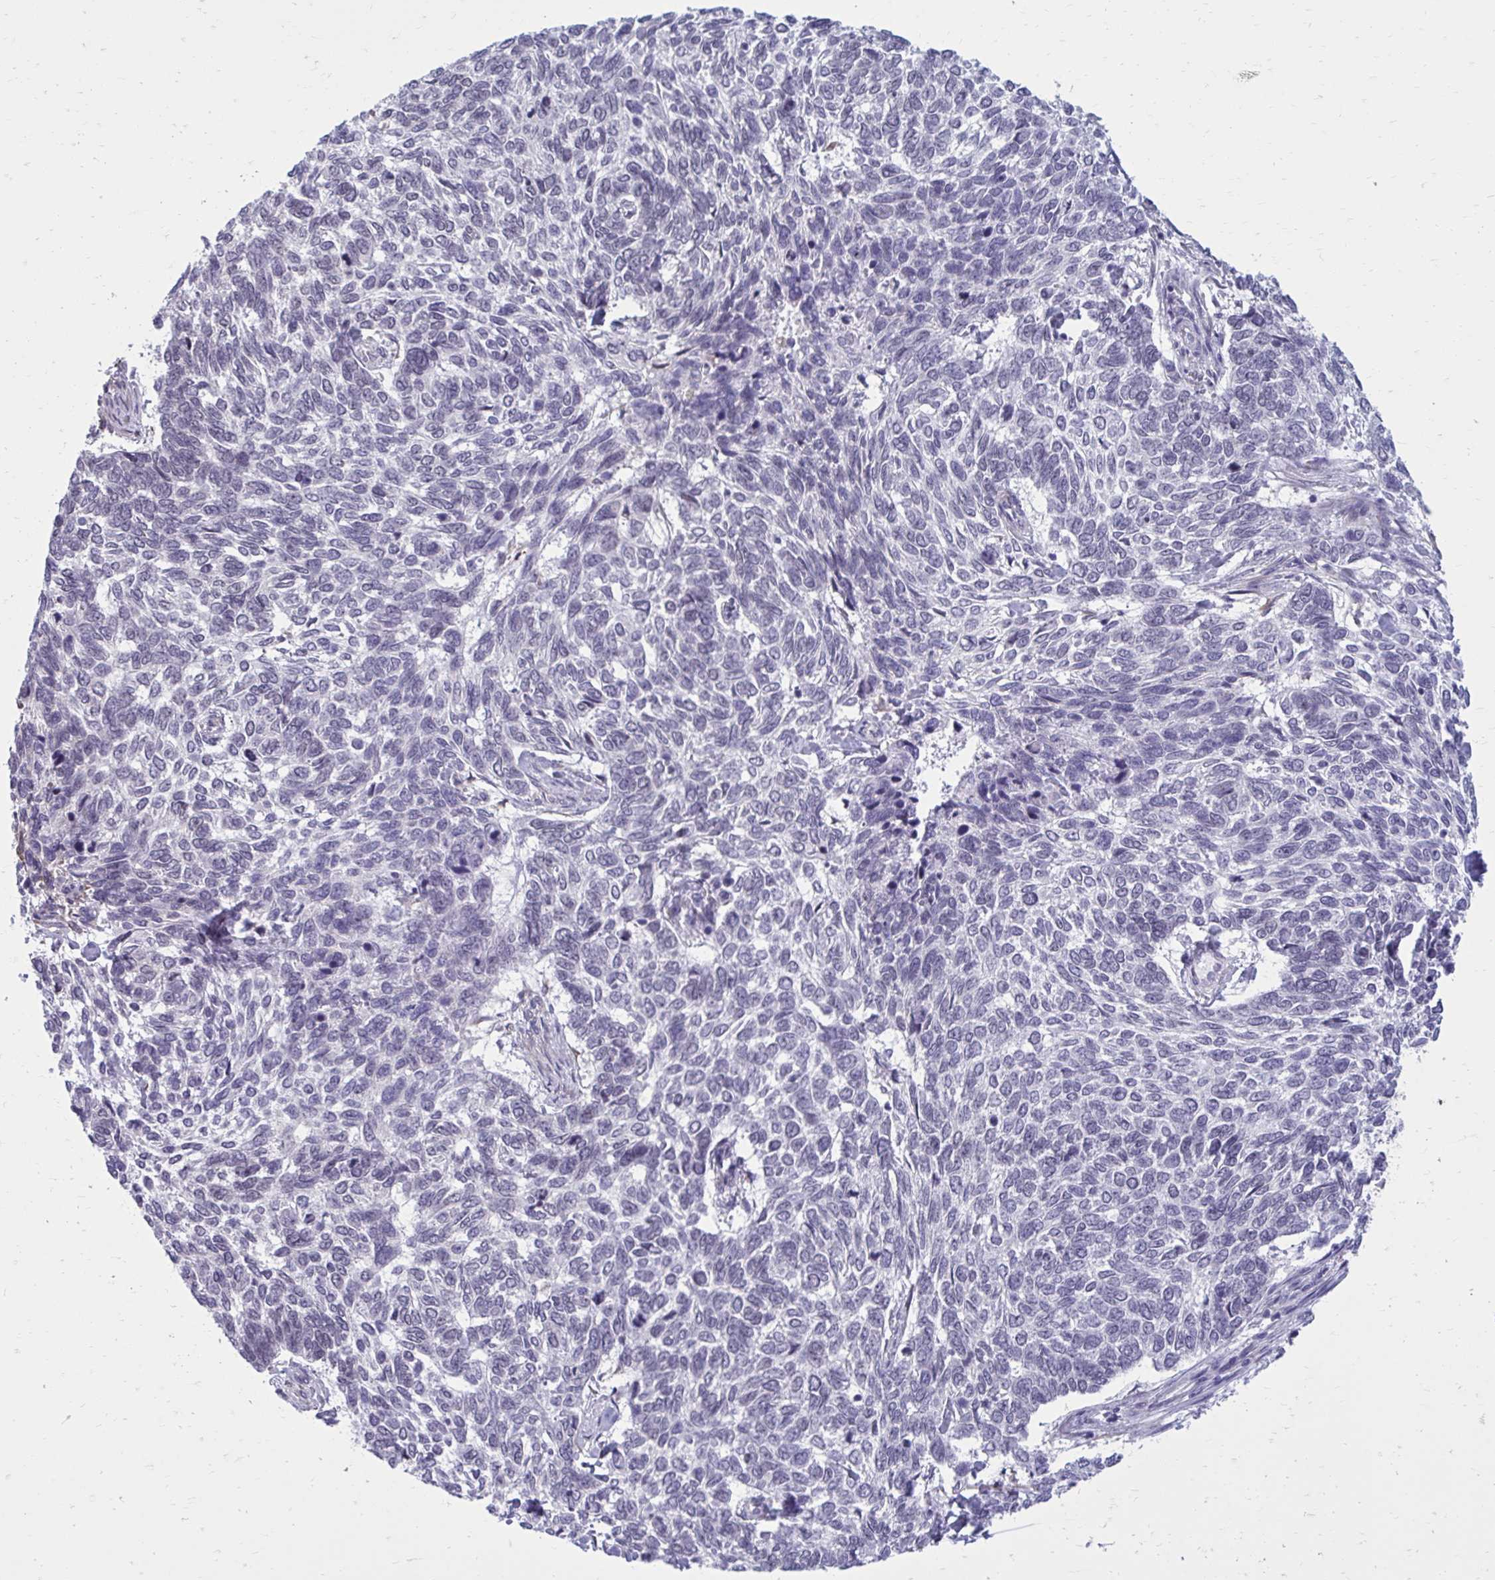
{"staining": {"intensity": "negative", "quantity": "none", "location": "none"}, "tissue": "skin cancer", "cell_type": "Tumor cells", "image_type": "cancer", "snomed": [{"axis": "morphology", "description": "Basal cell carcinoma"}, {"axis": "topography", "description": "Skin"}], "caption": "Immunohistochemical staining of human skin cancer exhibits no significant expression in tumor cells.", "gene": "PROSER1", "patient": {"sex": "female", "age": 65}}